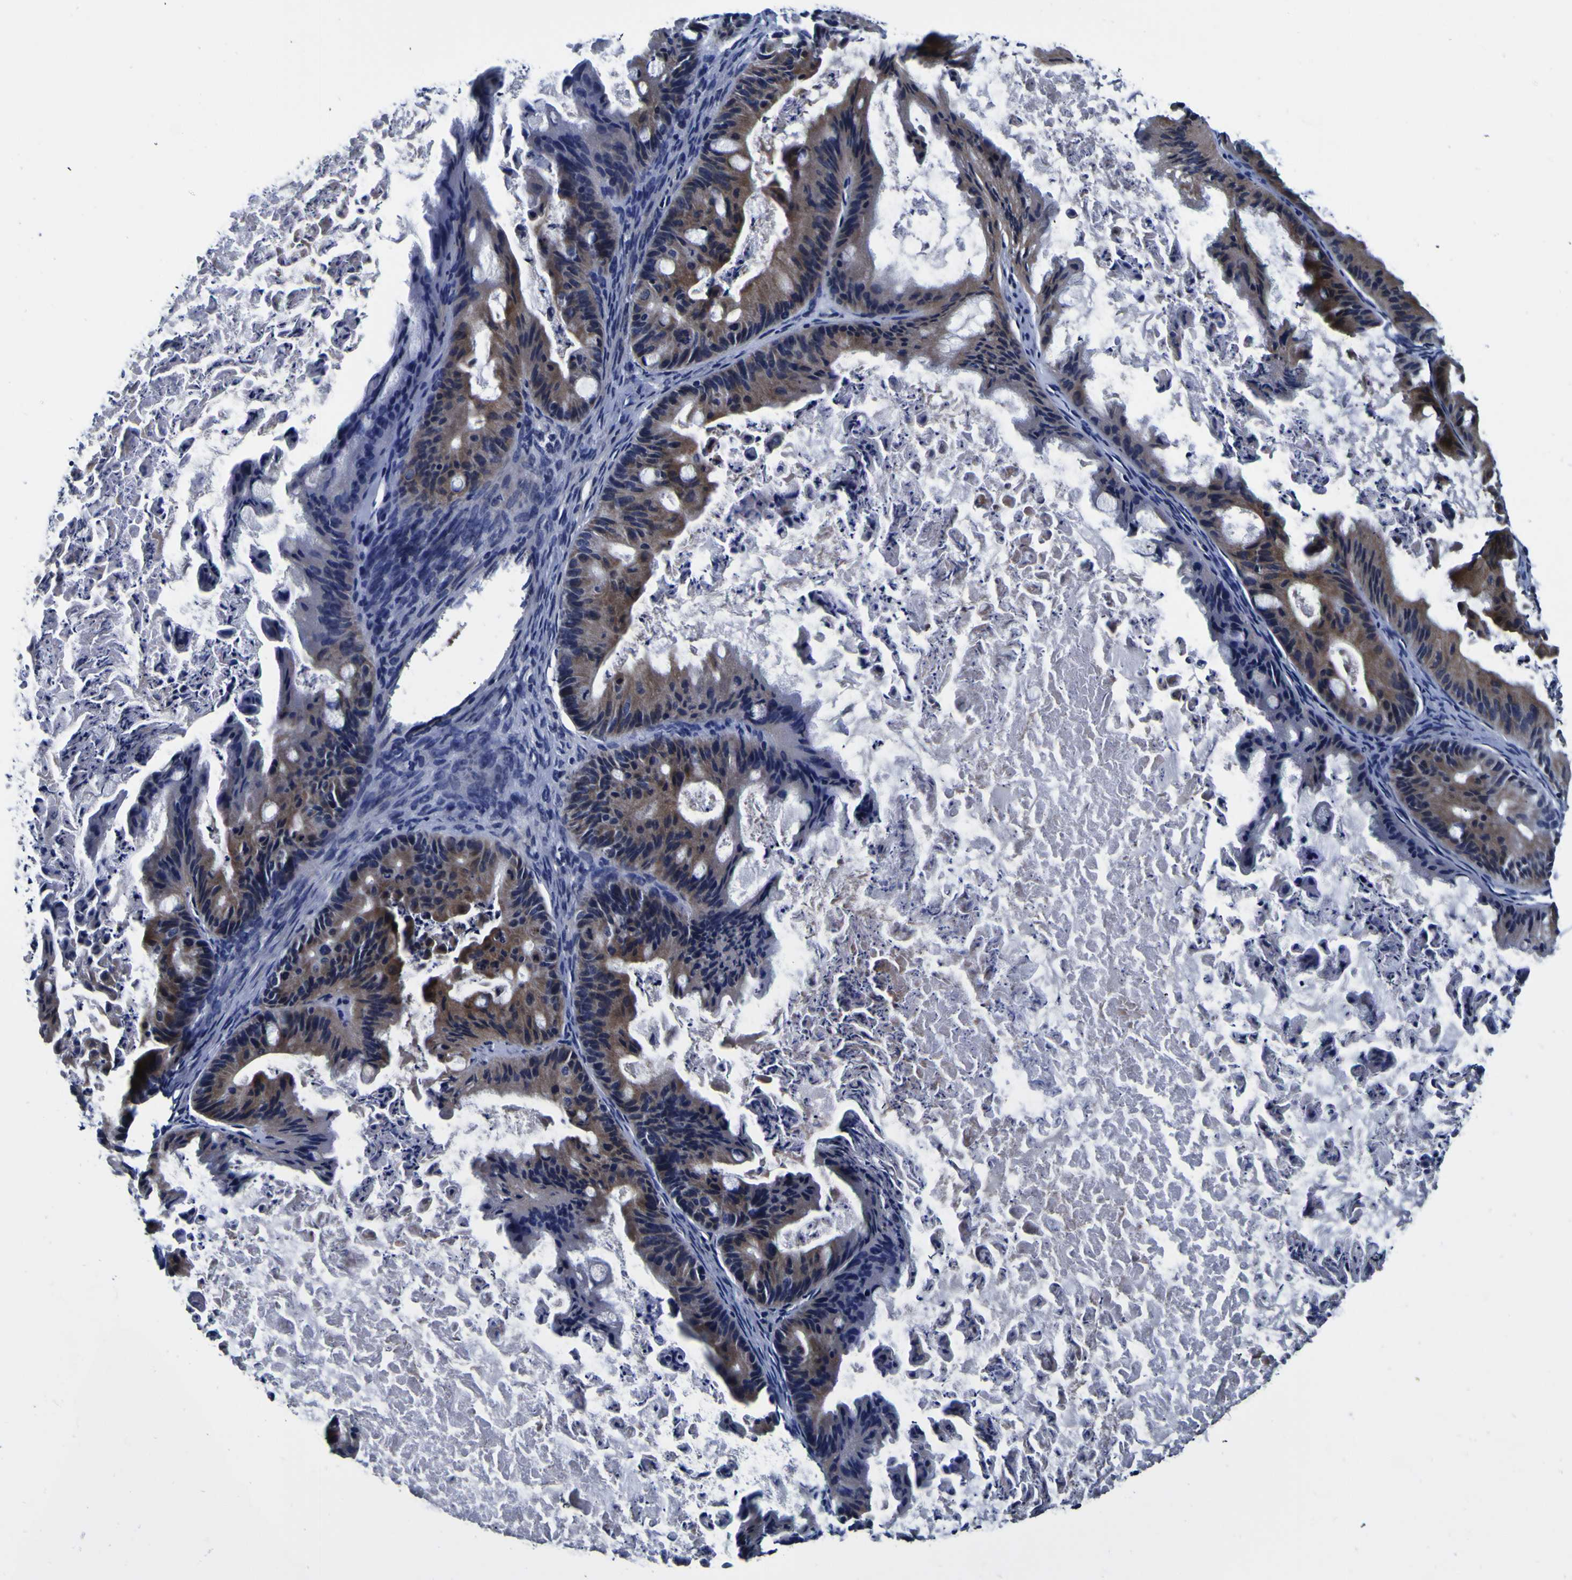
{"staining": {"intensity": "moderate", "quantity": ">75%", "location": "cytoplasmic/membranous"}, "tissue": "ovarian cancer", "cell_type": "Tumor cells", "image_type": "cancer", "snomed": [{"axis": "morphology", "description": "Cystadenocarcinoma, mucinous, NOS"}, {"axis": "topography", "description": "Ovary"}], "caption": "A histopathology image showing moderate cytoplasmic/membranous positivity in about >75% of tumor cells in ovarian cancer (mucinous cystadenocarcinoma), as visualized by brown immunohistochemical staining.", "gene": "PDLIM4", "patient": {"sex": "female", "age": 37}}